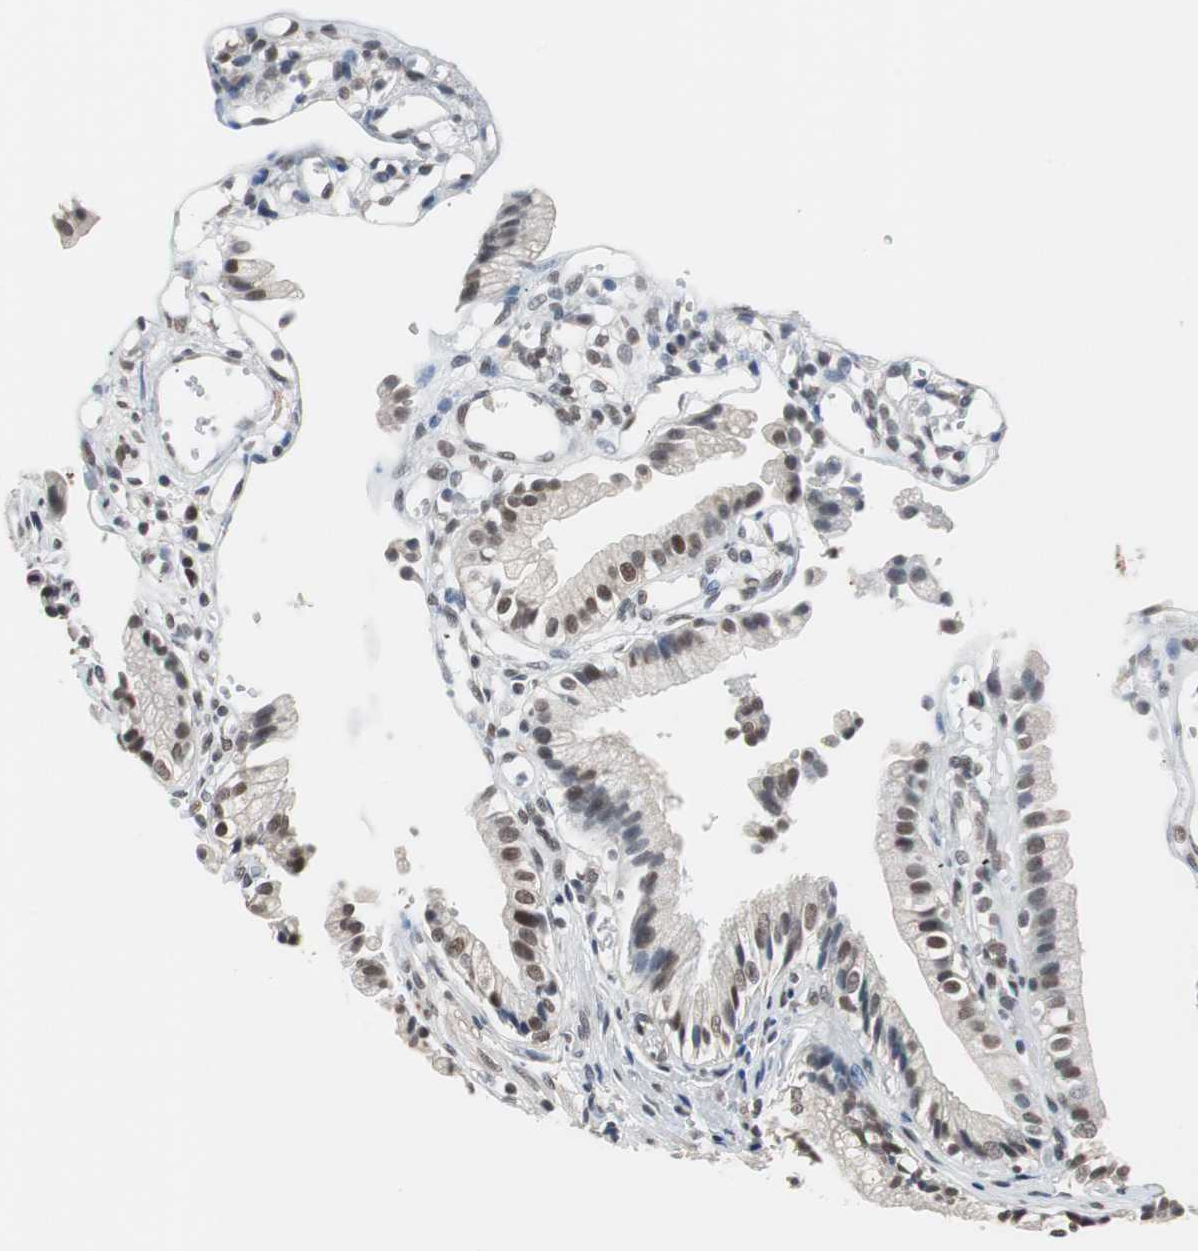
{"staining": {"intensity": "moderate", "quantity": ">75%", "location": "nuclear"}, "tissue": "gallbladder", "cell_type": "Glandular cells", "image_type": "normal", "snomed": [{"axis": "morphology", "description": "Normal tissue, NOS"}, {"axis": "topography", "description": "Gallbladder"}], "caption": "Immunohistochemistry of normal human gallbladder exhibits medium levels of moderate nuclear positivity in about >75% of glandular cells. (DAB = brown stain, brightfield microscopy at high magnification).", "gene": "TAF7", "patient": {"sex": "male", "age": 65}}